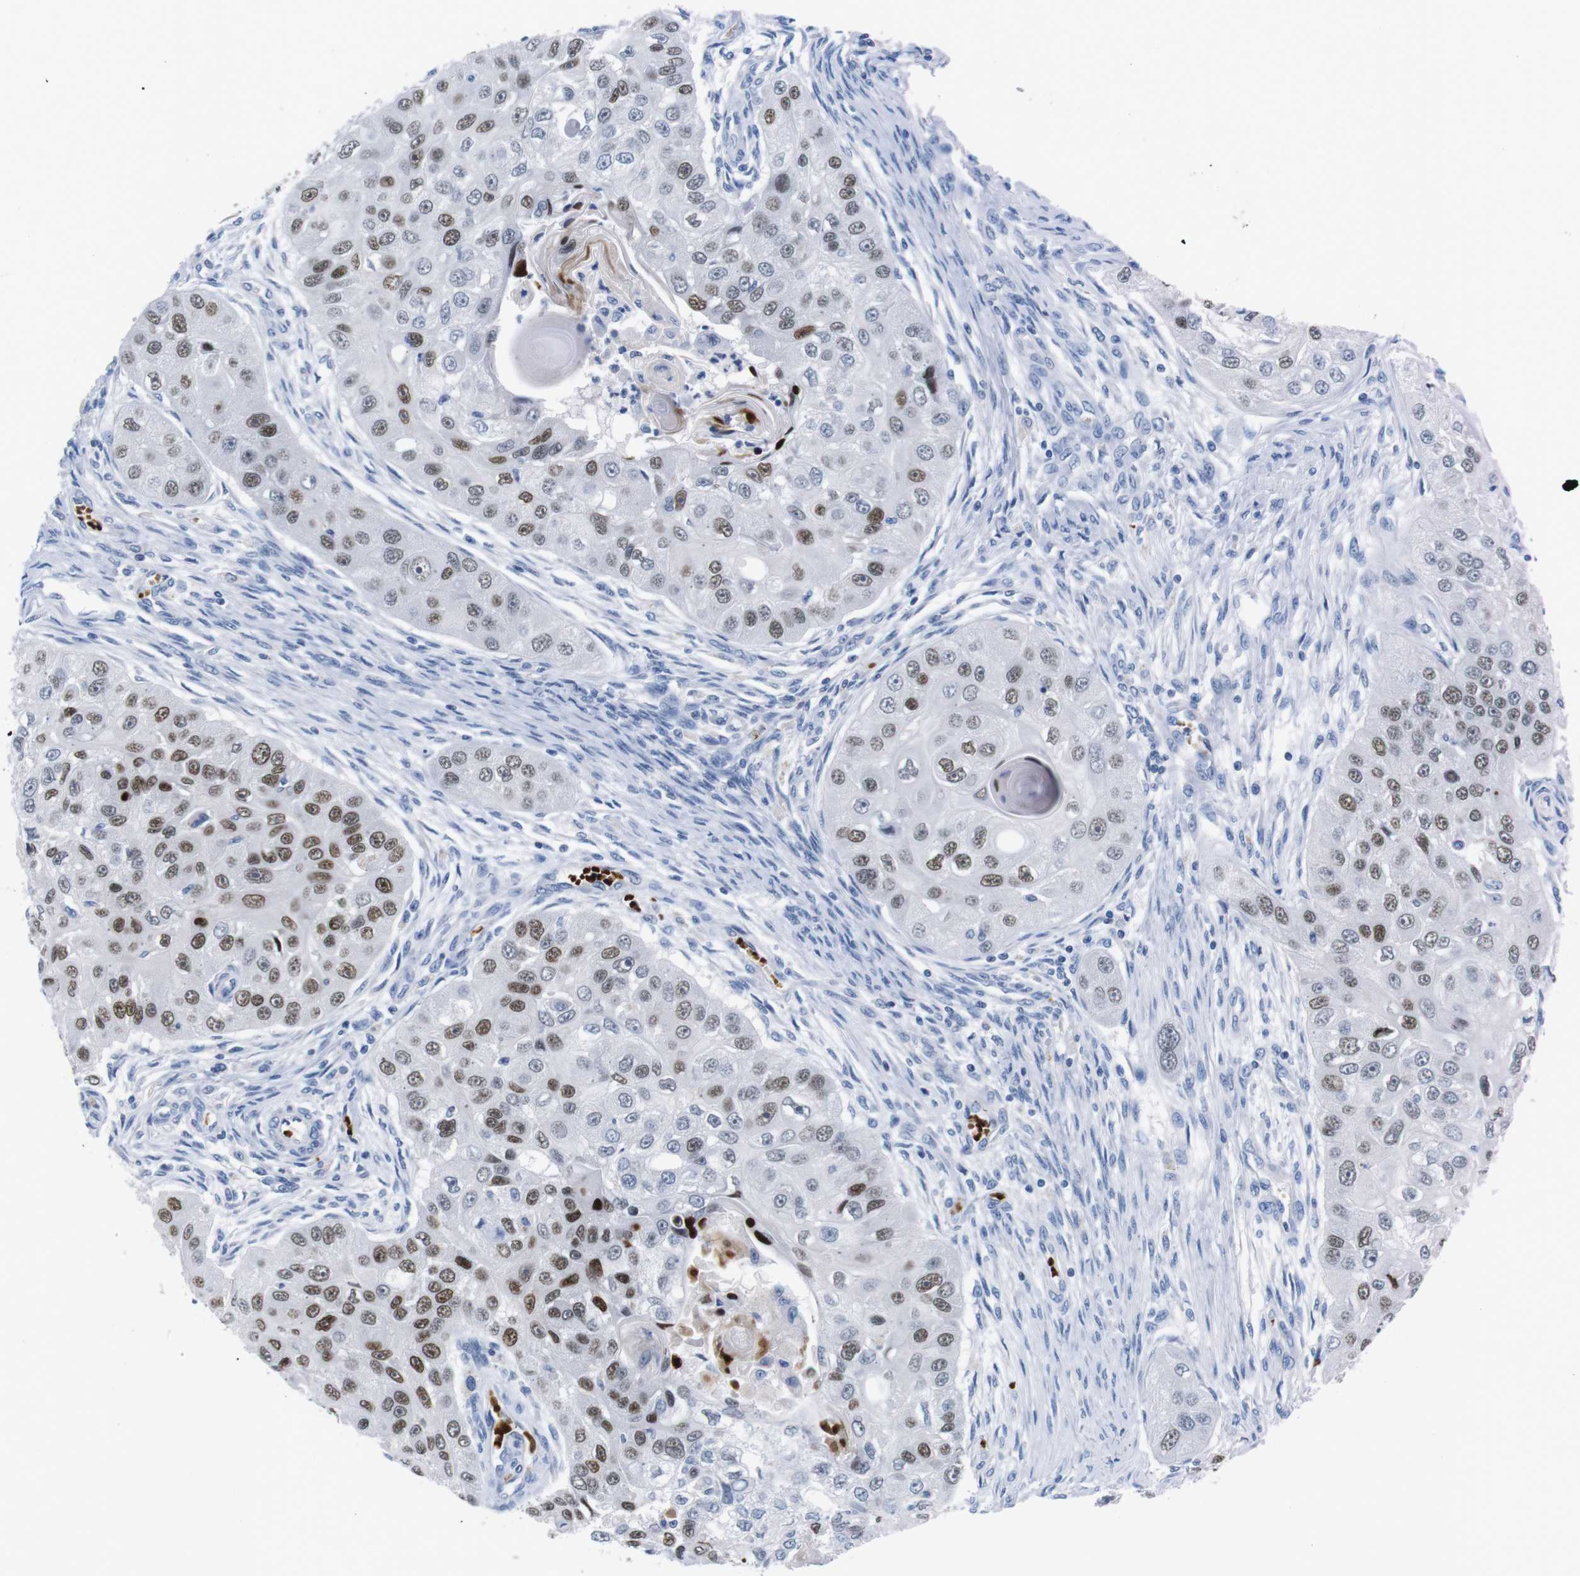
{"staining": {"intensity": "moderate", "quantity": "25%-75%", "location": "nuclear"}, "tissue": "head and neck cancer", "cell_type": "Tumor cells", "image_type": "cancer", "snomed": [{"axis": "morphology", "description": "Normal tissue, NOS"}, {"axis": "morphology", "description": "Squamous cell carcinoma, NOS"}, {"axis": "topography", "description": "Skeletal muscle"}, {"axis": "topography", "description": "Head-Neck"}], "caption": "The micrograph reveals a brown stain indicating the presence of a protein in the nuclear of tumor cells in head and neck cancer (squamous cell carcinoma).", "gene": "TFAP2C", "patient": {"sex": "male", "age": 51}}